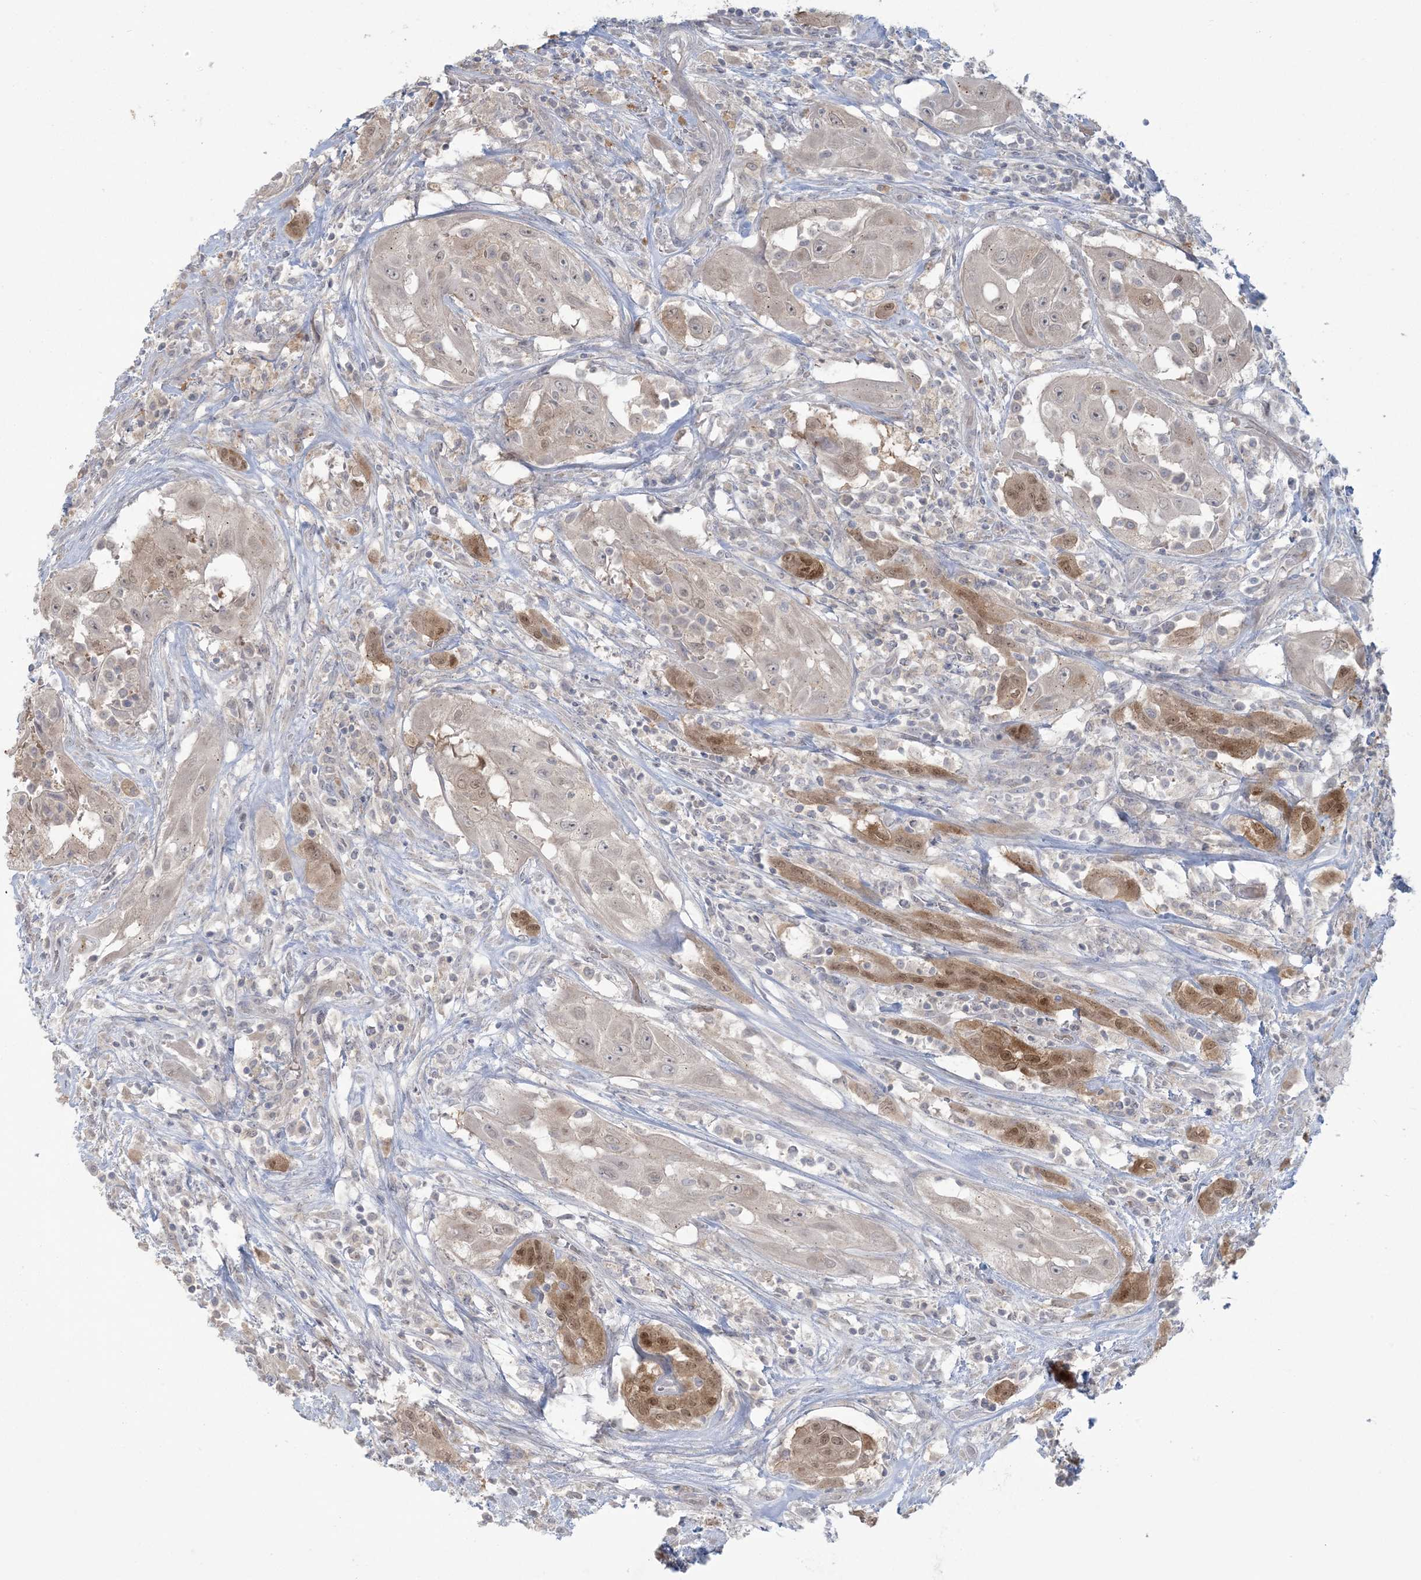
{"staining": {"intensity": "moderate", "quantity": "25%-75%", "location": "cytoplasmic/membranous,nuclear"}, "tissue": "thyroid cancer", "cell_type": "Tumor cells", "image_type": "cancer", "snomed": [{"axis": "morphology", "description": "Papillary adenocarcinoma, NOS"}, {"axis": "topography", "description": "Thyroid gland"}], "caption": "Thyroid cancer stained with immunohistochemistry reveals moderate cytoplasmic/membranous and nuclear staining in about 25%-75% of tumor cells. (Stains: DAB in brown, nuclei in blue, Microscopy: brightfield microscopy at high magnification).", "gene": "NRBP2", "patient": {"sex": "female", "age": 59}}